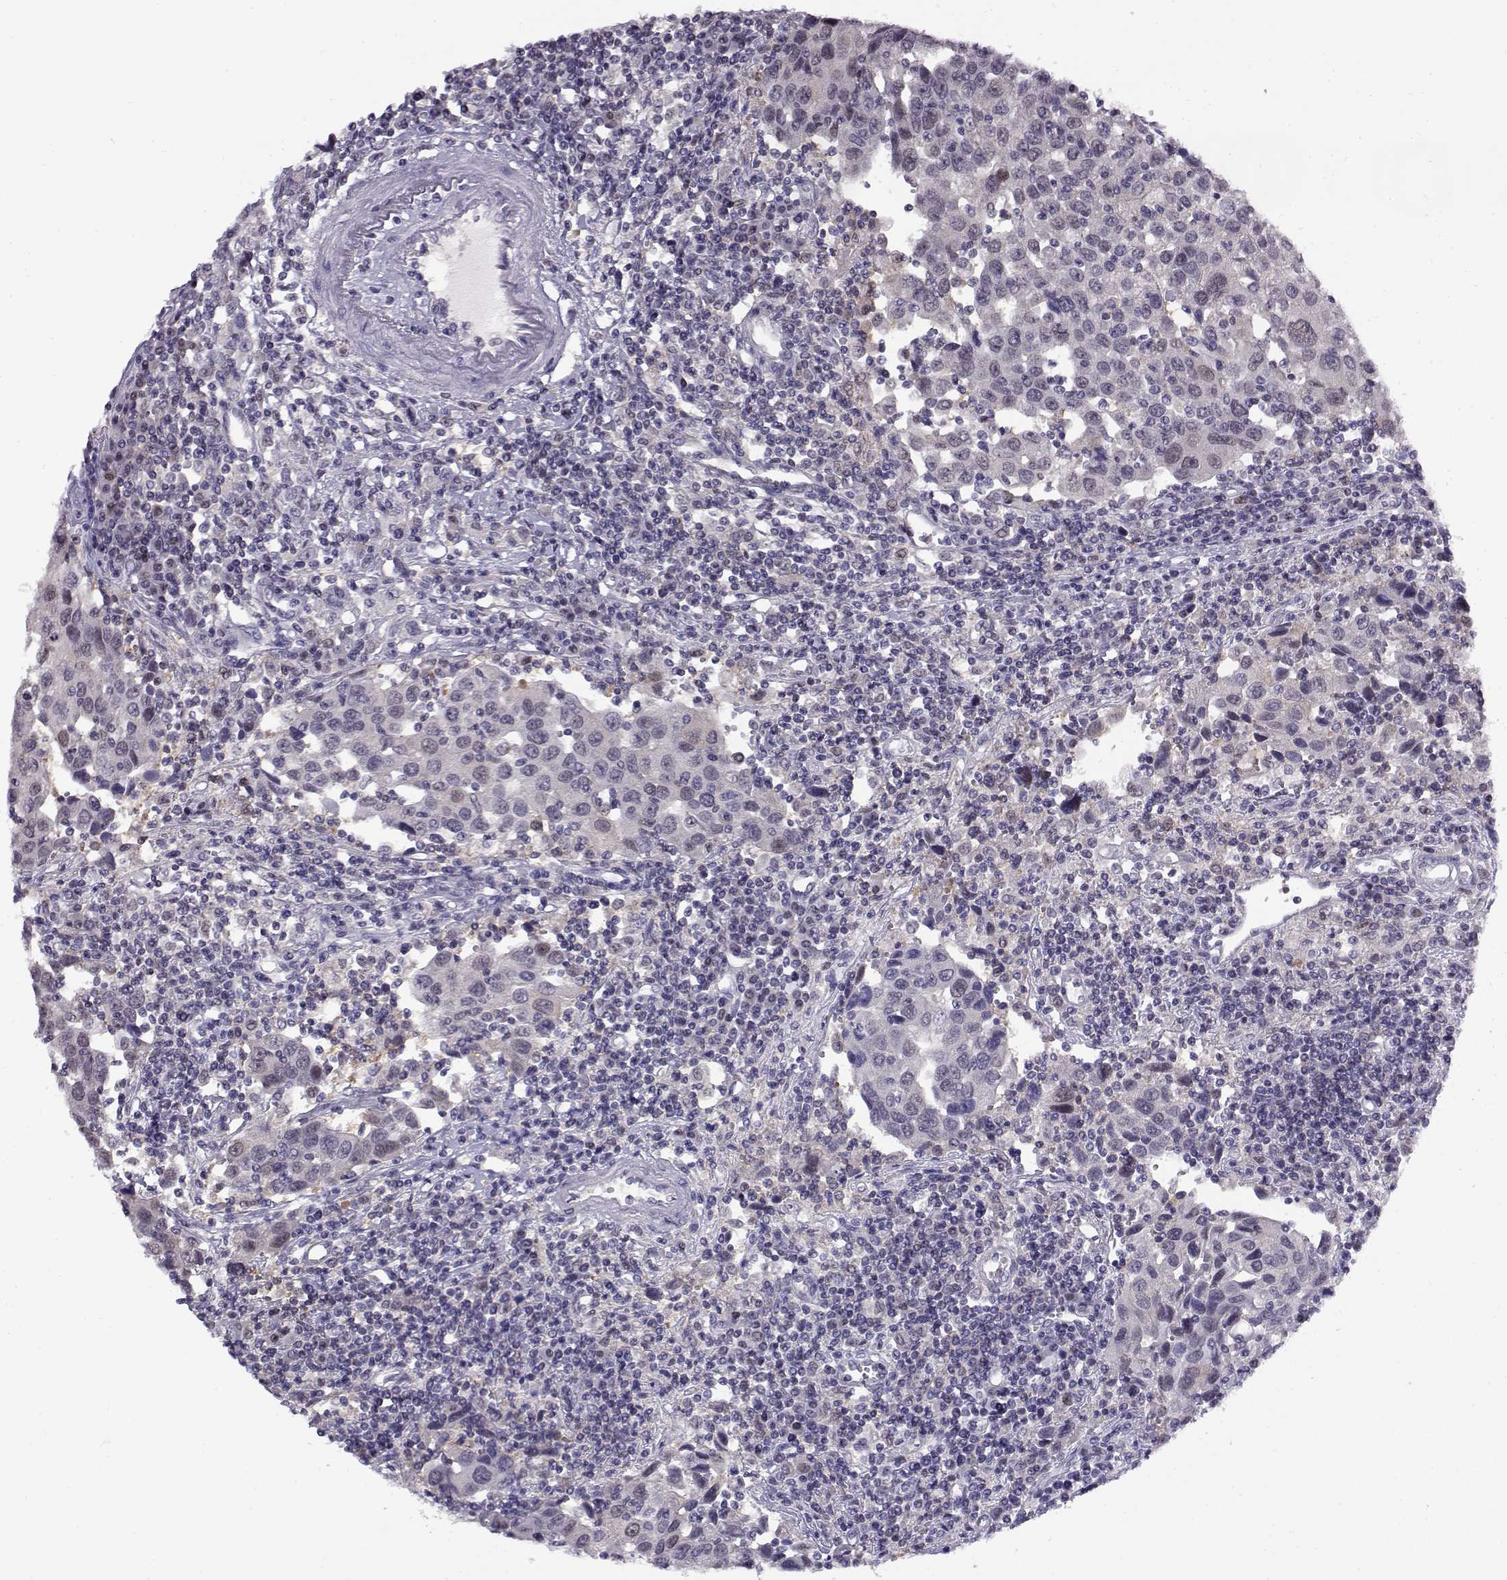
{"staining": {"intensity": "negative", "quantity": "none", "location": "none"}, "tissue": "urothelial cancer", "cell_type": "Tumor cells", "image_type": "cancer", "snomed": [{"axis": "morphology", "description": "Urothelial carcinoma, High grade"}, {"axis": "topography", "description": "Urinary bladder"}], "caption": "An immunohistochemistry photomicrograph of high-grade urothelial carcinoma is shown. There is no staining in tumor cells of high-grade urothelial carcinoma.", "gene": "FEZF1", "patient": {"sex": "female", "age": 85}}